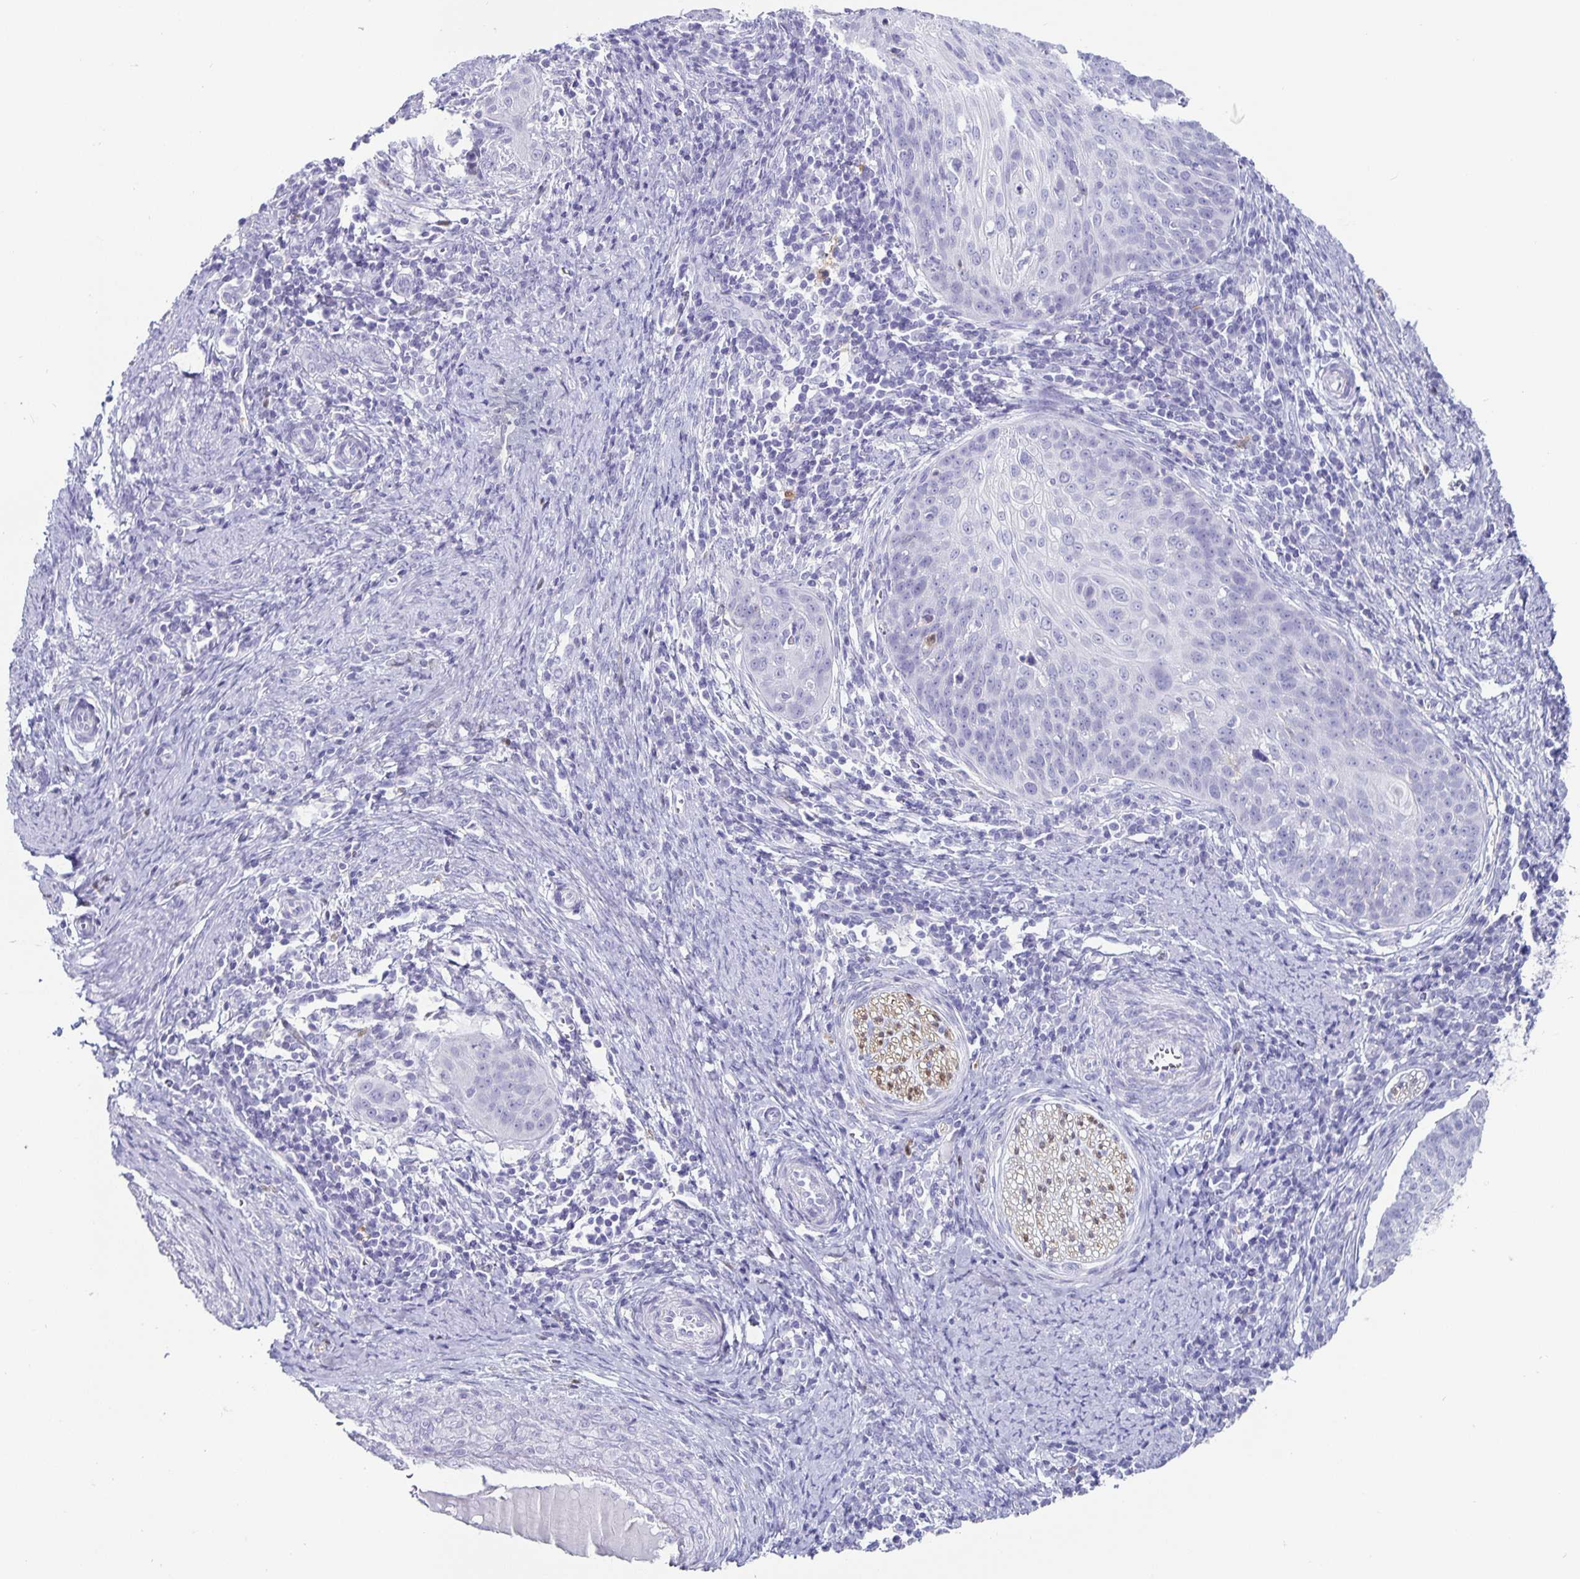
{"staining": {"intensity": "negative", "quantity": "none", "location": "none"}, "tissue": "cervical cancer", "cell_type": "Tumor cells", "image_type": "cancer", "snomed": [{"axis": "morphology", "description": "Squamous cell carcinoma, NOS"}, {"axis": "topography", "description": "Cervix"}], "caption": "This is an immunohistochemistry histopathology image of cervical cancer. There is no staining in tumor cells.", "gene": "CHGA", "patient": {"sex": "female", "age": 30}}